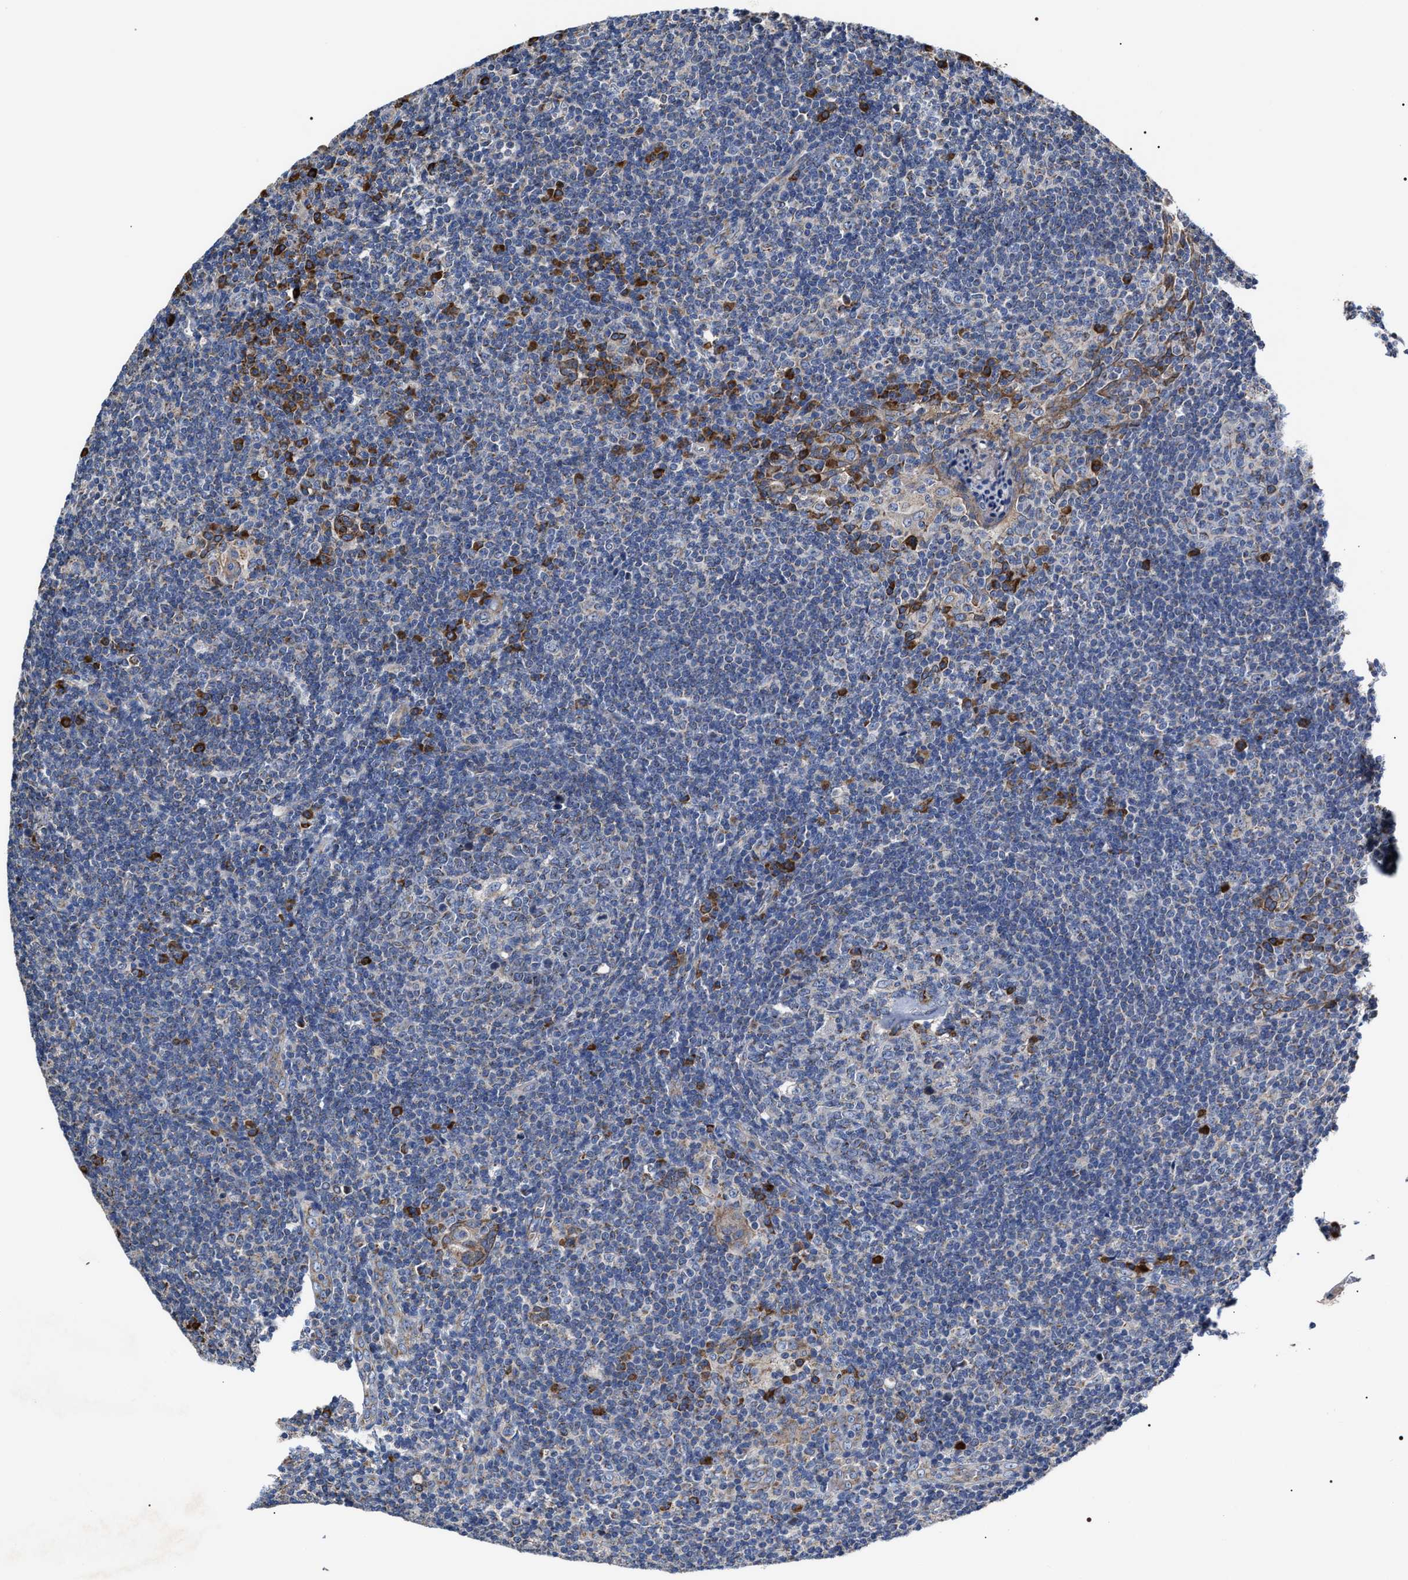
{"staining": {"intensity": "strong", "quantity": "<25%", "location": "cytoplasmic/membranous"}, "tissue": "tonsil", "cell_type": "Germinal center cells", "image_type": "normal", "snomed": [{"axis": "morphology", "description": "Normal tissue, NOS"}, {"axis": "topography", "description": "Tonsil"}], "caption": "Protein staining of normal tonsil exhibits strong cytoplasmic/membranous expression in approximately <25% of germinal center cells.", "gene": "MACC1", "patient": {"sex": "male", "age": 37}}